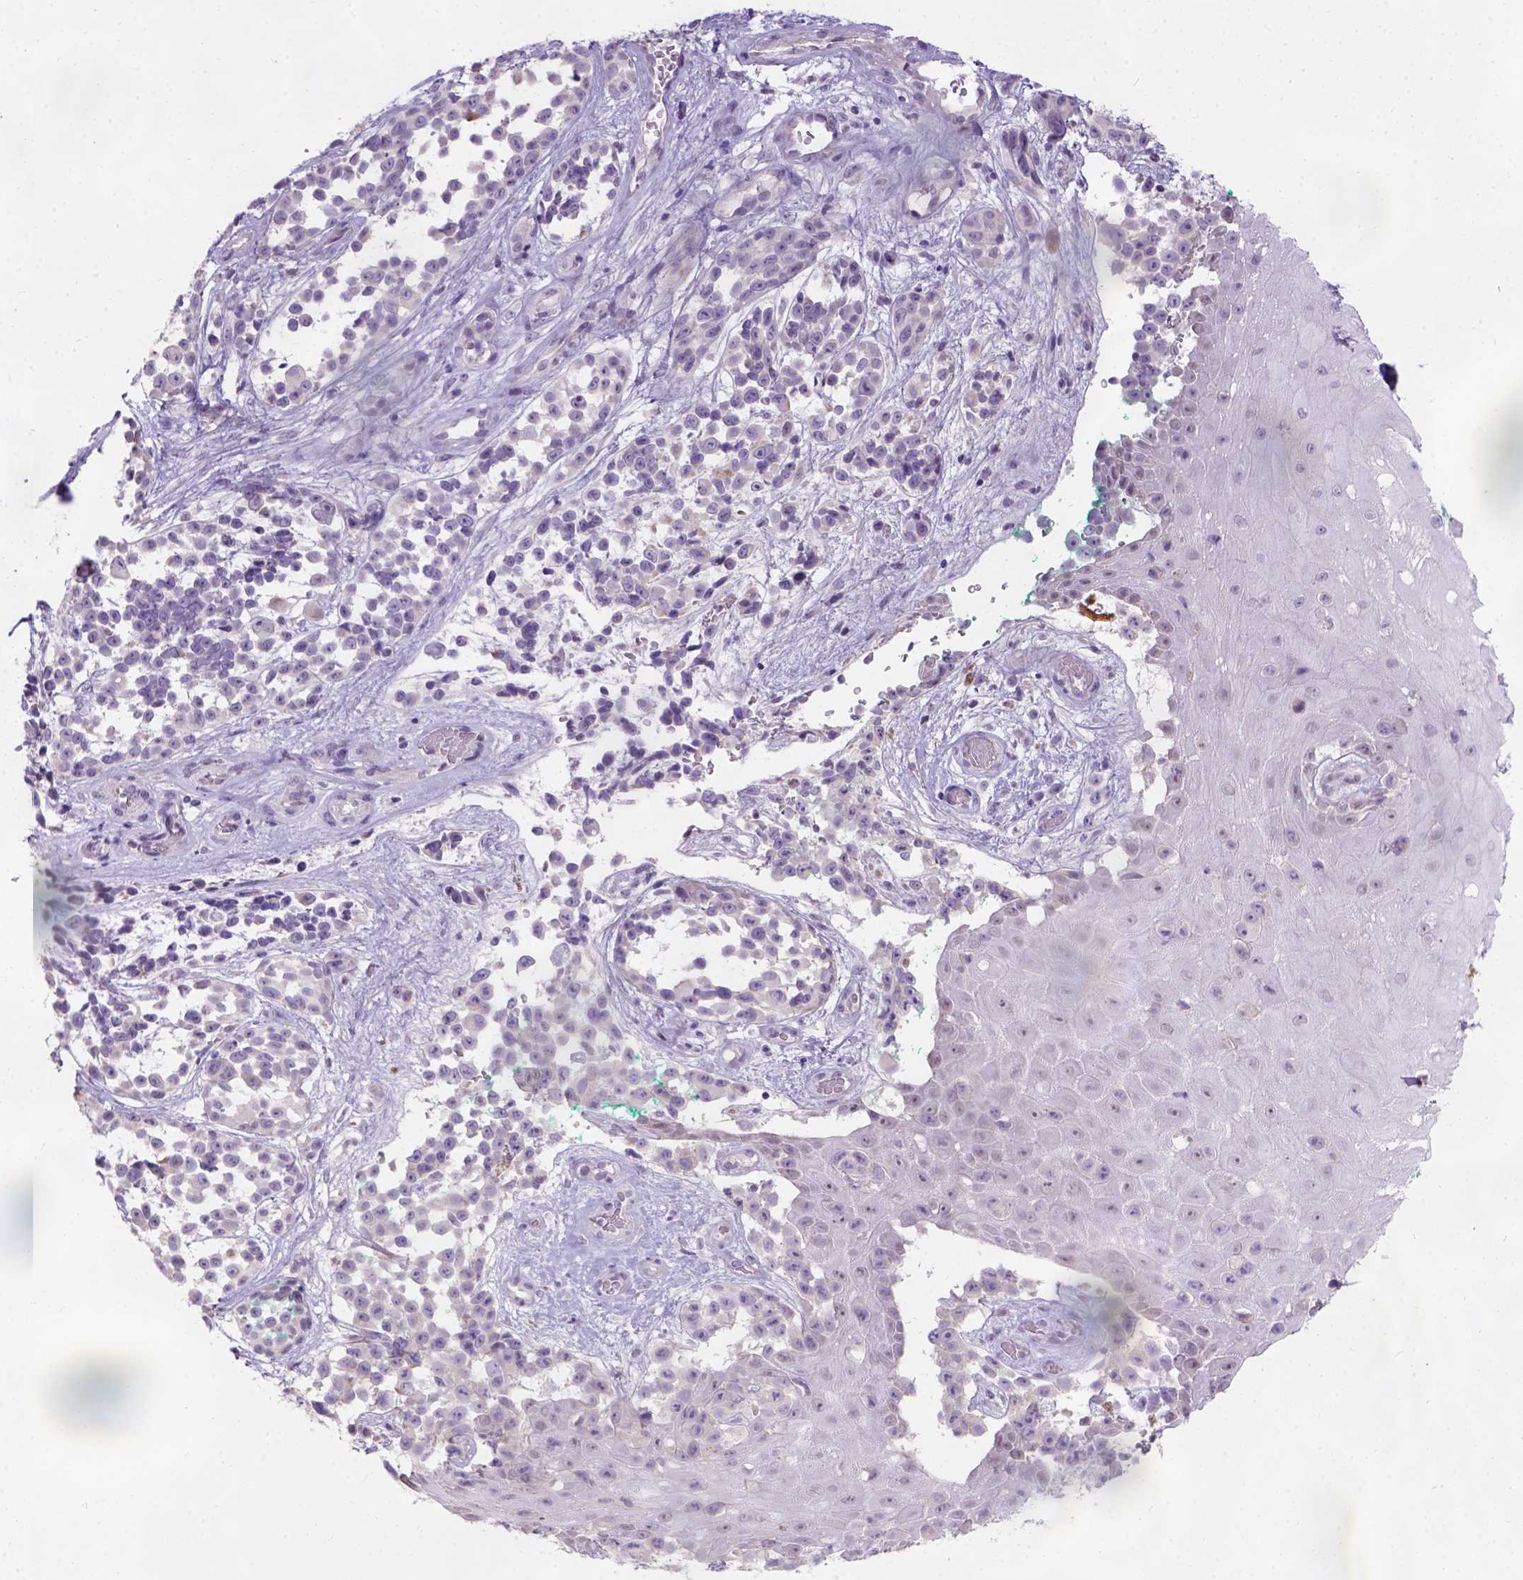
{"staining": {"intensity": "negative", "quantity": "none", "location": "none"}, "tissue": "melanoma", "cell_type": "Tumor cells", "image_type": "cancer", "snomed": [{"axis": "morphology", "description": "Malignant melanoma, NOS"}, {"axis": "topography", "description": "Skin"}], "caption": "A micrograph of human malignant melanoma is negative for staining in tumor cells.", "gene": "C20orf144", "patient": {"sex": "female", "age": 88}}